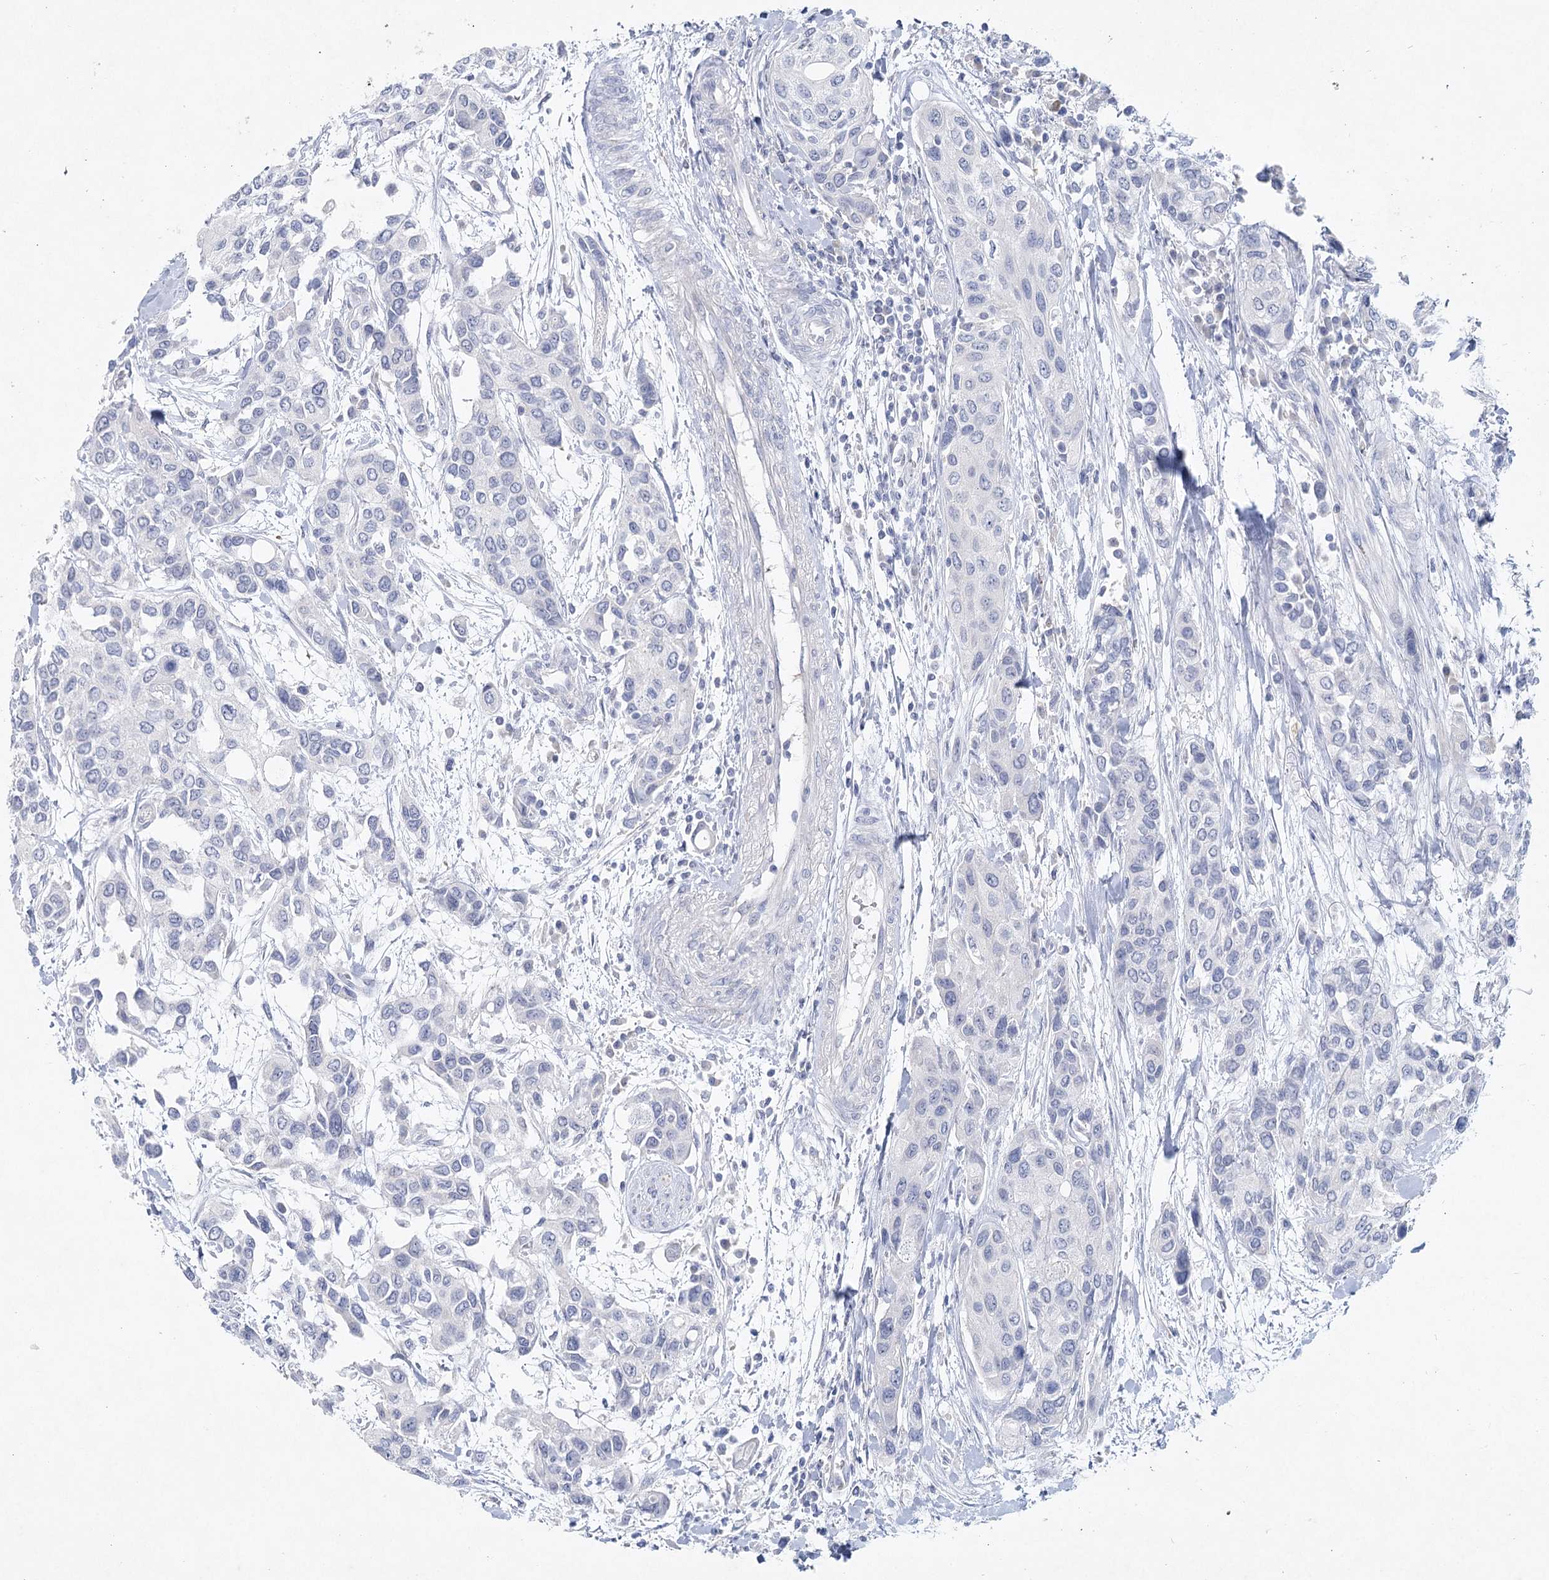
{"staining": {"intensity": "negative", "quantity": "none", "location": "none"}, "tissue": "urothelial cancer", "cell_type": "Tumor cells", "image_type": "cancer", "snomed": [{"axis": "morphology", "description": "Normal tissue, NOS"}, {"axis": "morphology", "description": "Urothelial carcinoma, High grade"}, {"axis": "topography", "description": "Vascular tissue"}, {"axis": "topography", "description": "Urinary bladder"}], "caption": "DAB immunohistochemical staining of urothelial cancer displays no significant staining in tumor cells. Nuclei are stained in blue.", "gene": "MAP3K13", "patient": {"sex": "female", "age": 56}}